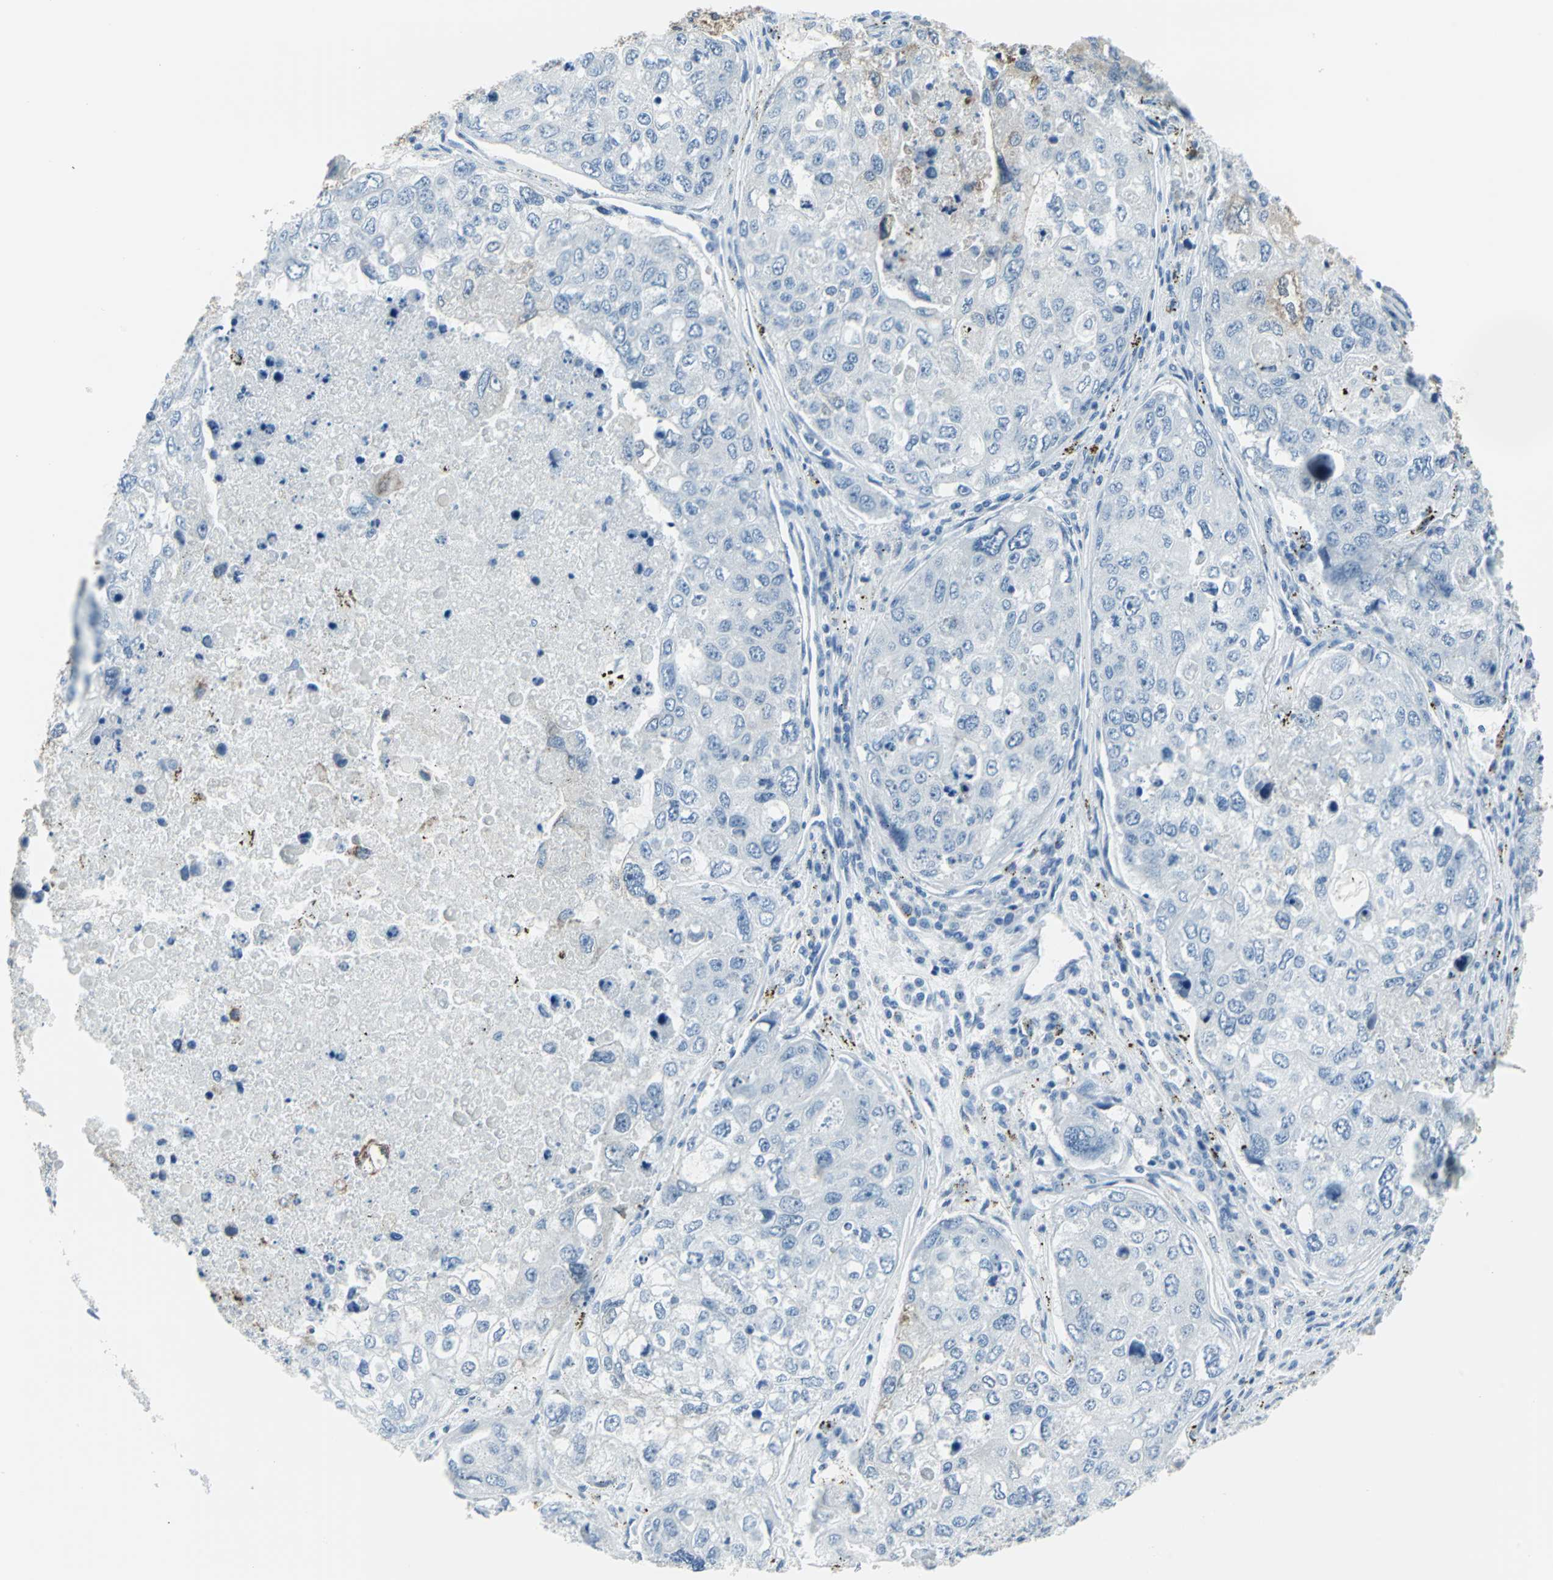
{"staining": {"intensity": "negative", "quantity": "none", "location": "none"}, "tissue": "urothelial cancer", "cell_type": "Tumor cells", "image_type": "cancer", "snomed": [{"axis": "morphology", "description": "Urothelial carcinoma, High grade"}, {"axis": "topography", "description": "Lymph node"}, {"axis": "topography", "description": "Urinary bladder"}], "caption": "The immunohistochemistry (IHC) image has no significant staining in tumor cells of high-grade urothelial carcinoma tissue. (DAB immunohistochemistry (IHC) visualized using brightfield microscopy, high magnification).", "gene": "CYB5A", "patient": {"sex": "male", "age": 51}}